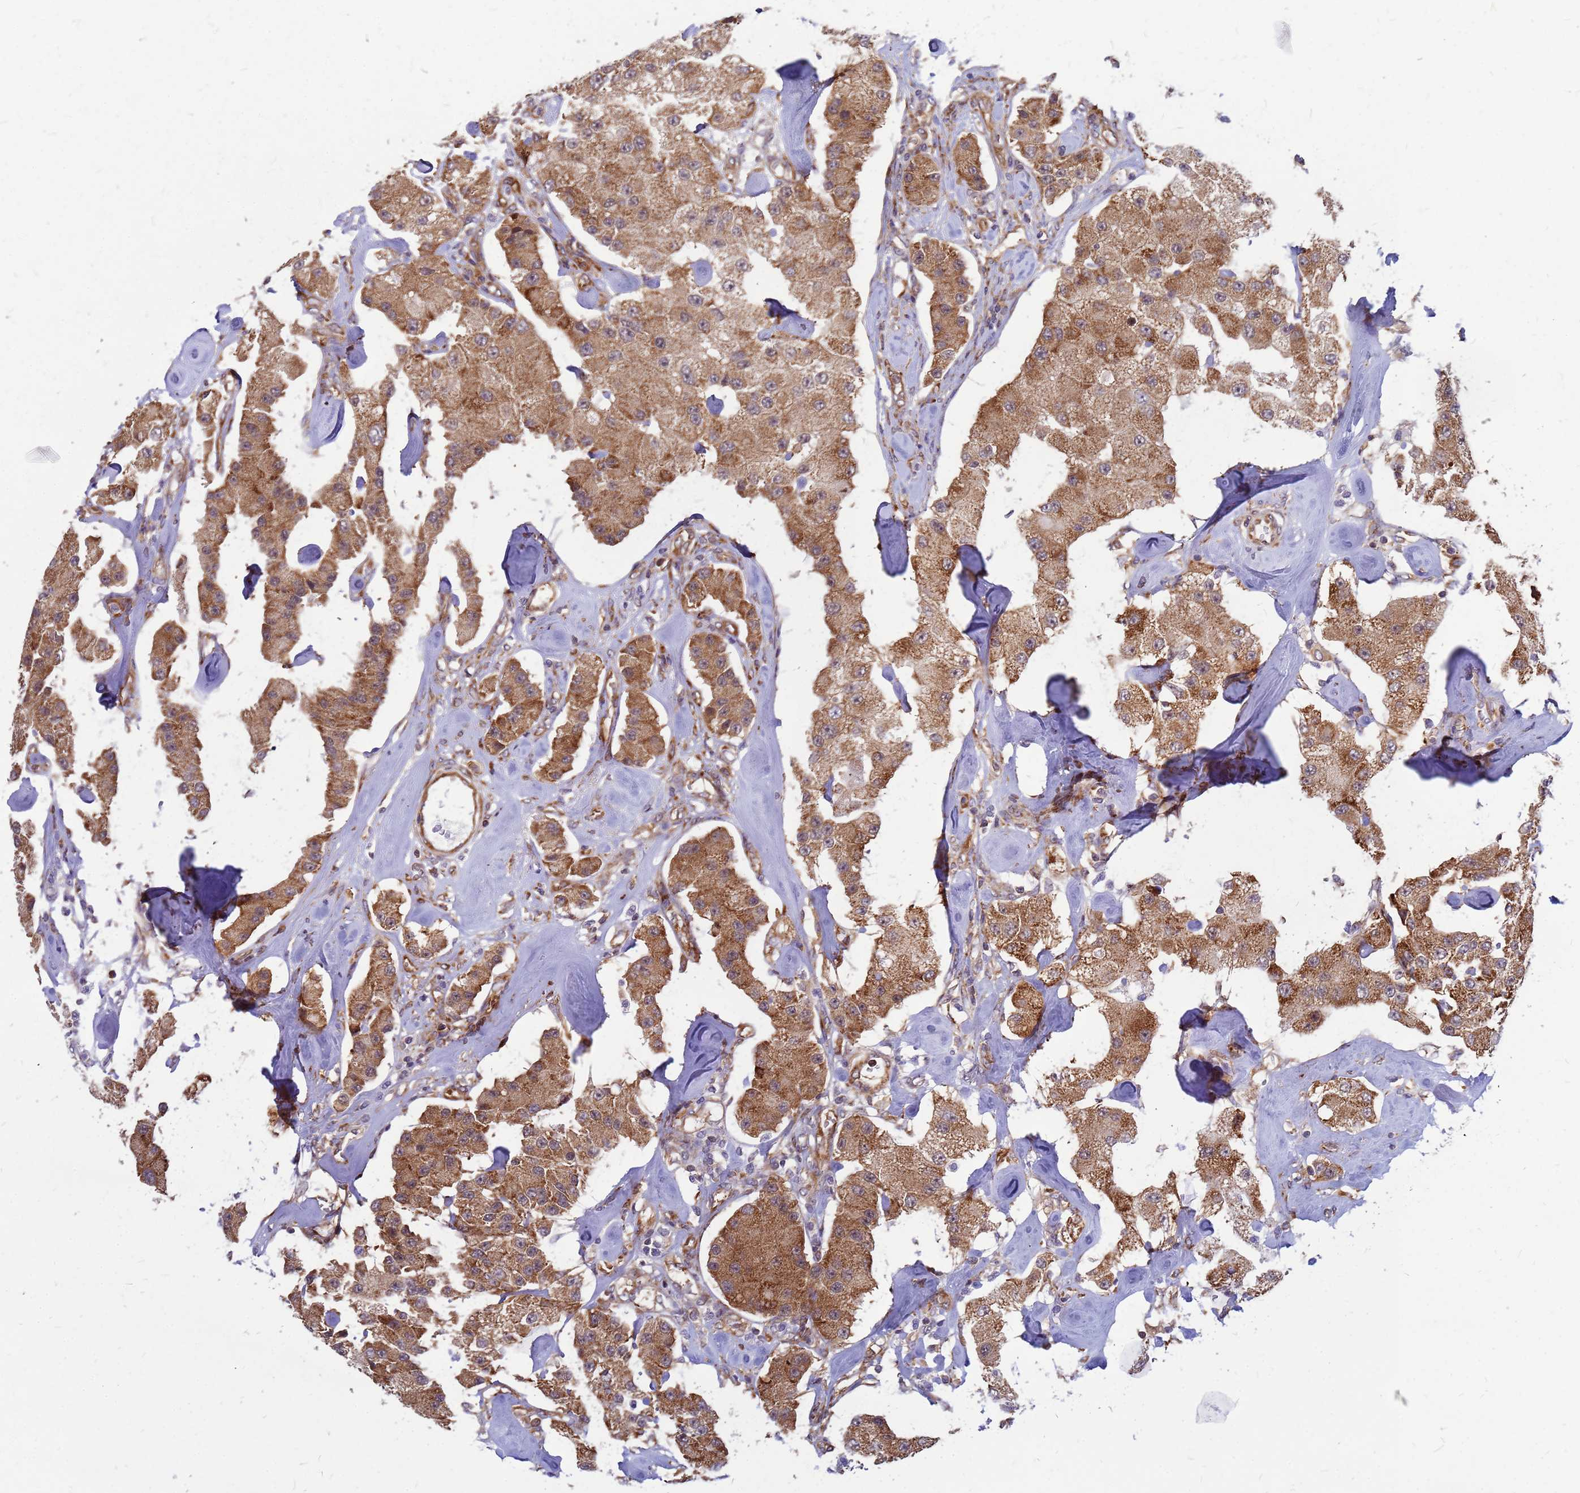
{"staining": {"intensity": "moderate", "quantity": ">75%", "location": "cytoplasmic/membranous"}, "tissue": "carcinoid", "cell_type": "Tumor cells", "image_type": "cancer", "snomed": [{"axis": "morphology", "description": "Carcinoid, malignant, NOS"}, {"axis": "topography", "description": "Pancreas"}], "caption": "Carcinoid stained for a protein reveals moderate cytoplasmic/membranous positivity in tumor cells.", "gene": "RPL8", "patient": {"sex": "male", "age": 41}}